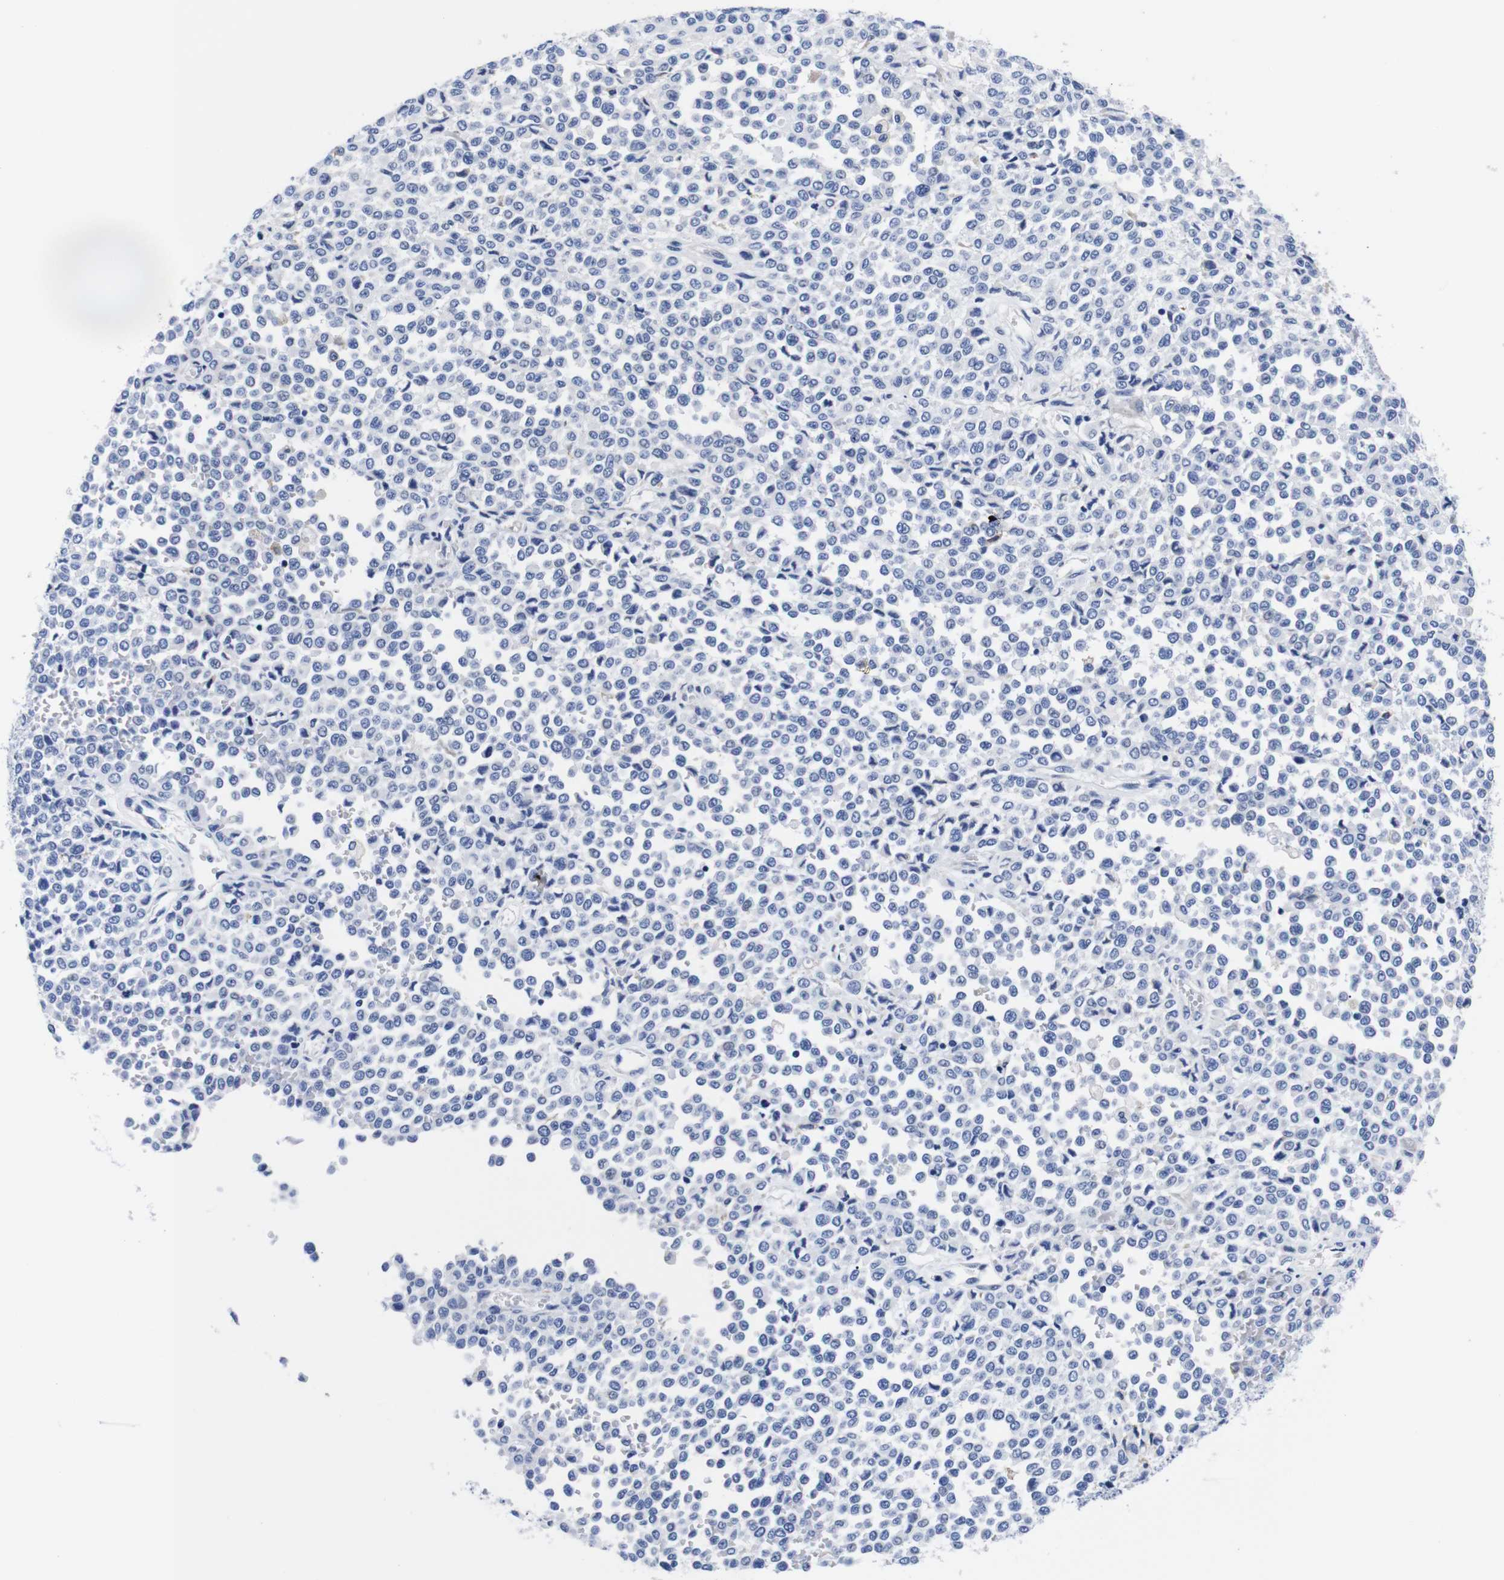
{"staining": {"intensity": "negative", "quantity": "none", "location": "none"}, "tissue": "melanoma", "cell_type": "Tumor cells", "image_type": "cancer", "snomed": [{"axis": "morphology", "description": "Malignant melanoma, Metastatic site"}, {"axis": "topography", "description": "Pancreas"}], "caption": "The immunohistochemistry (IHC) histopathology image has no significant positivity in tumor cells of malignant melanoma (metastatic site) tissue.", "gene": "CLEC4G", "patient": {"sex": "female", "age": 30}}